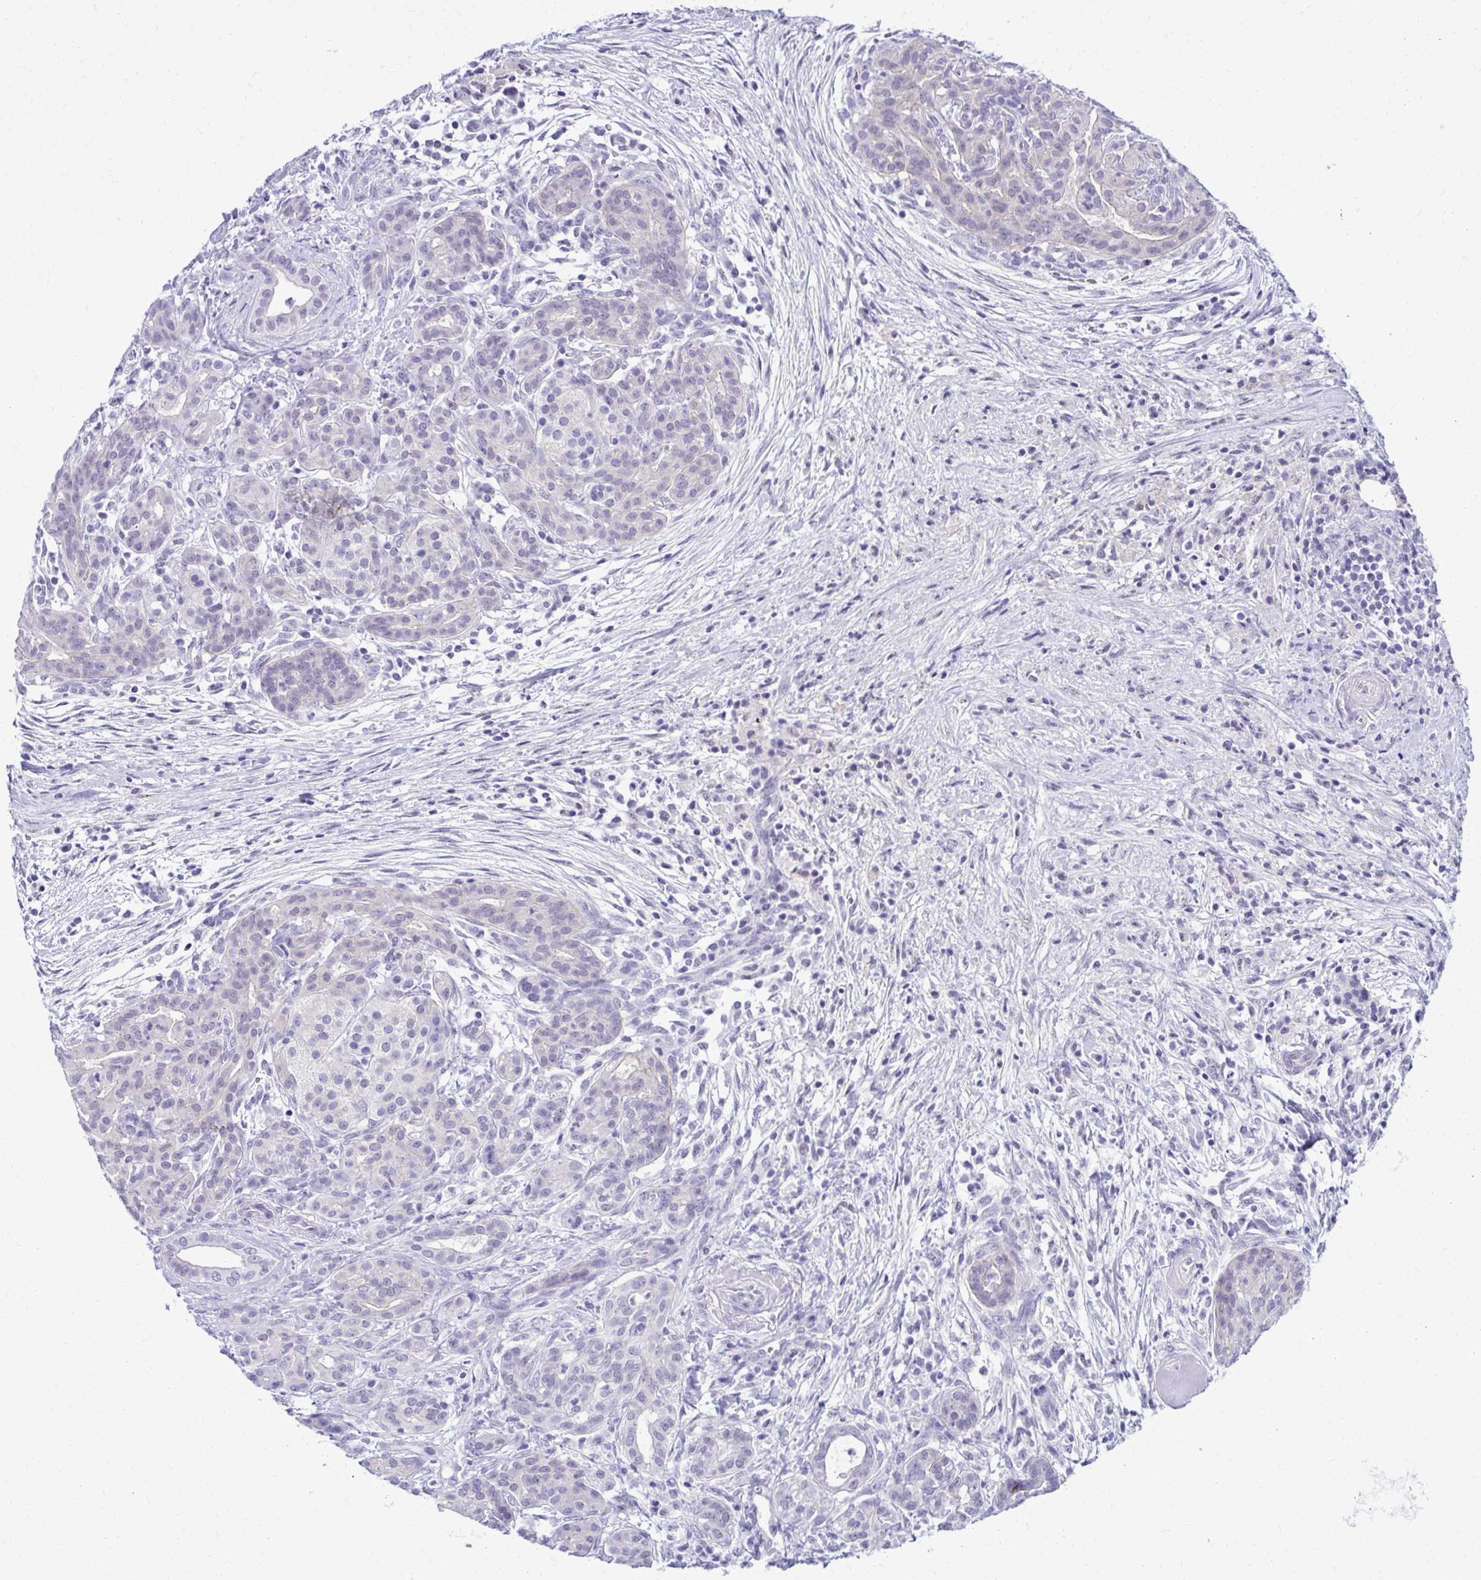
{"staining": {"intensity": "negative", "quantity": "none", "location": "none"}, "tissue": "pancreatic cancer", "cell_type": "Tumor cells", "image_type": "cancer", "snomed": [{"axis": "morphology", "description": "Adenocarcinoma, NOS"}, {"axis": "topography", "description": "Pancreas"}], "caption": "Pancreatic cancer was stained to show a protein in brown. There is no significant positivity in tumor cells.", "gene": "RASL11B", "patient": {"sex": "male", "age": 44}}